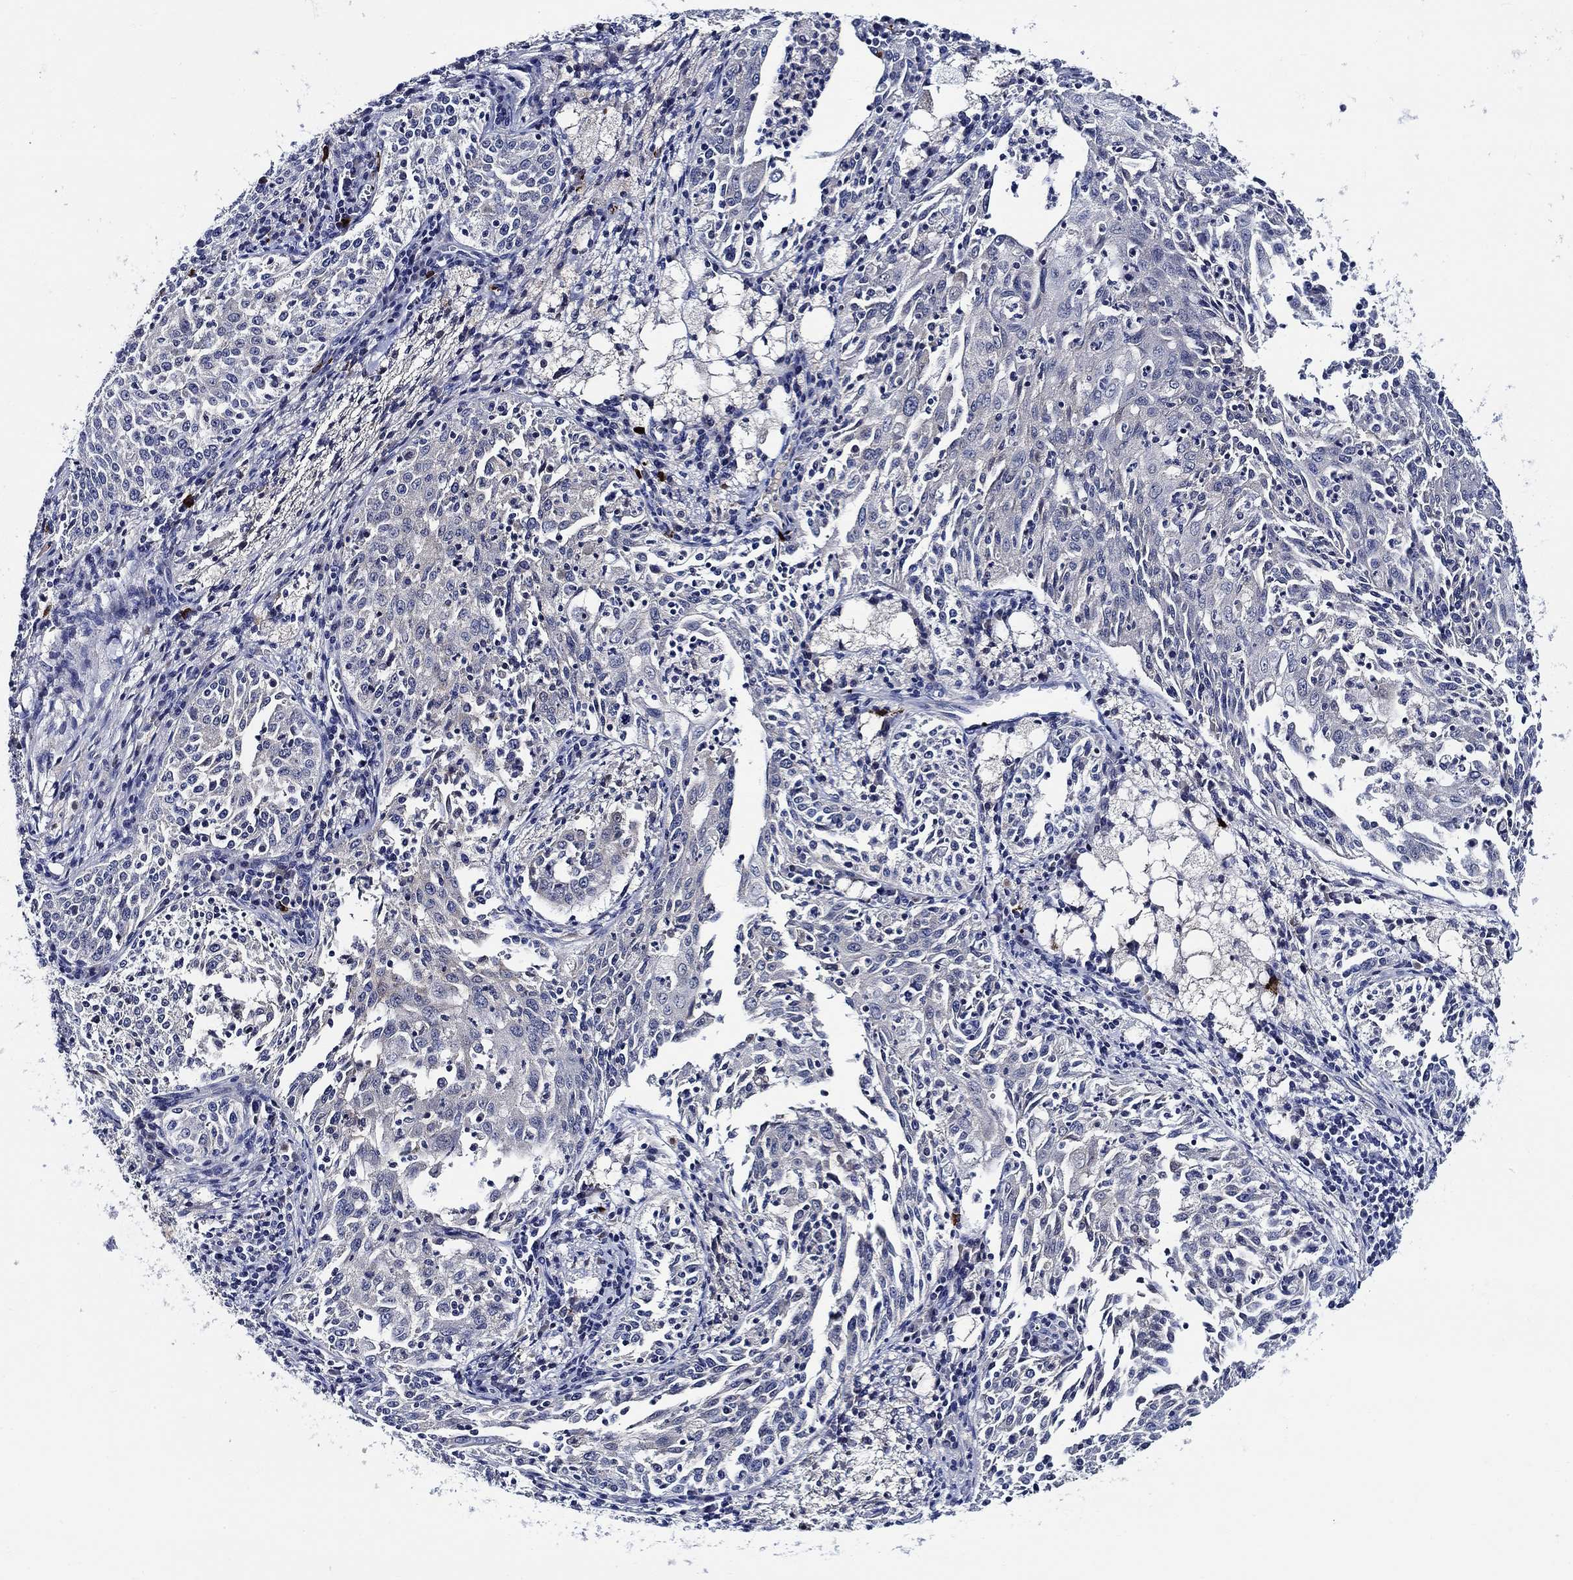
{"staining": {"intensity": "negative", "quantity": "none", "location": "none"}, "tissue": "cervical cancer", "cell_type": "Tumor cells", "image_type": "cancer", "snomed": [{"axis": "morphology", "description": "Squamous cell carcinoma, NOS"}, {"axis": "topography", "description": "Cervix"}], "caption": "Squamous cell carcinoma (cervical) stained for a protein using immunohistochemistry shows no expression tumor cells.", "gene": "ALOX12", "patient": {"sex": "female", "age": 41}}